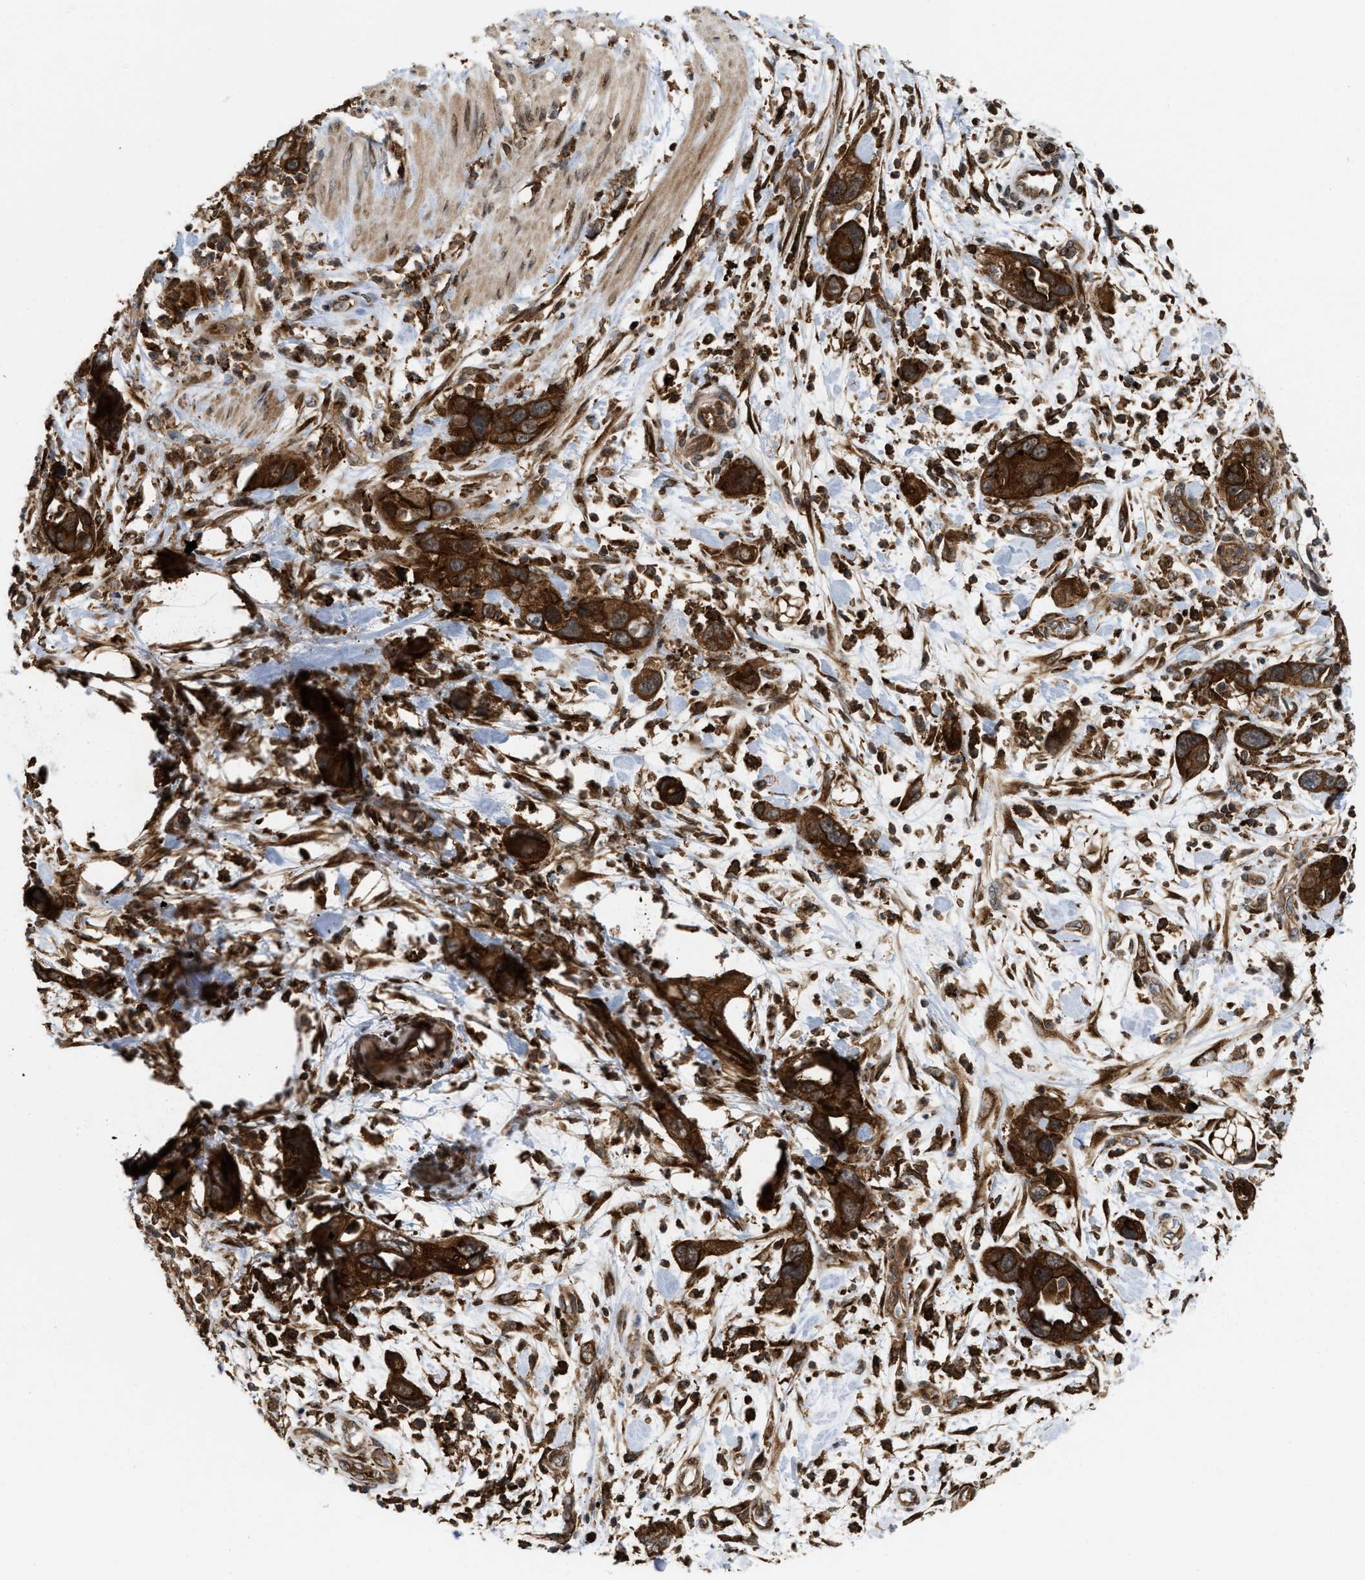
{"staining": {"intensity": "strong", "quantity": ">75%", "location": "cytoplasmic/membranous"}, "tissue": "pancreatic cancer", "cell_type": "Tumor cells", "image_type": "cancer", "snomed": [{"axis": "morphology", "description": "Adenocarcinoma, NOS"}, {"axis": "topography", "description": "Pancreas"}], "caption": "Tumor cells show high levels of strong cytoplasmic/membranous staining in about >75% of cells in human pancreatic cancer.", "gene": "IQCE", "patient": {"sex": "female", "age": 70}}